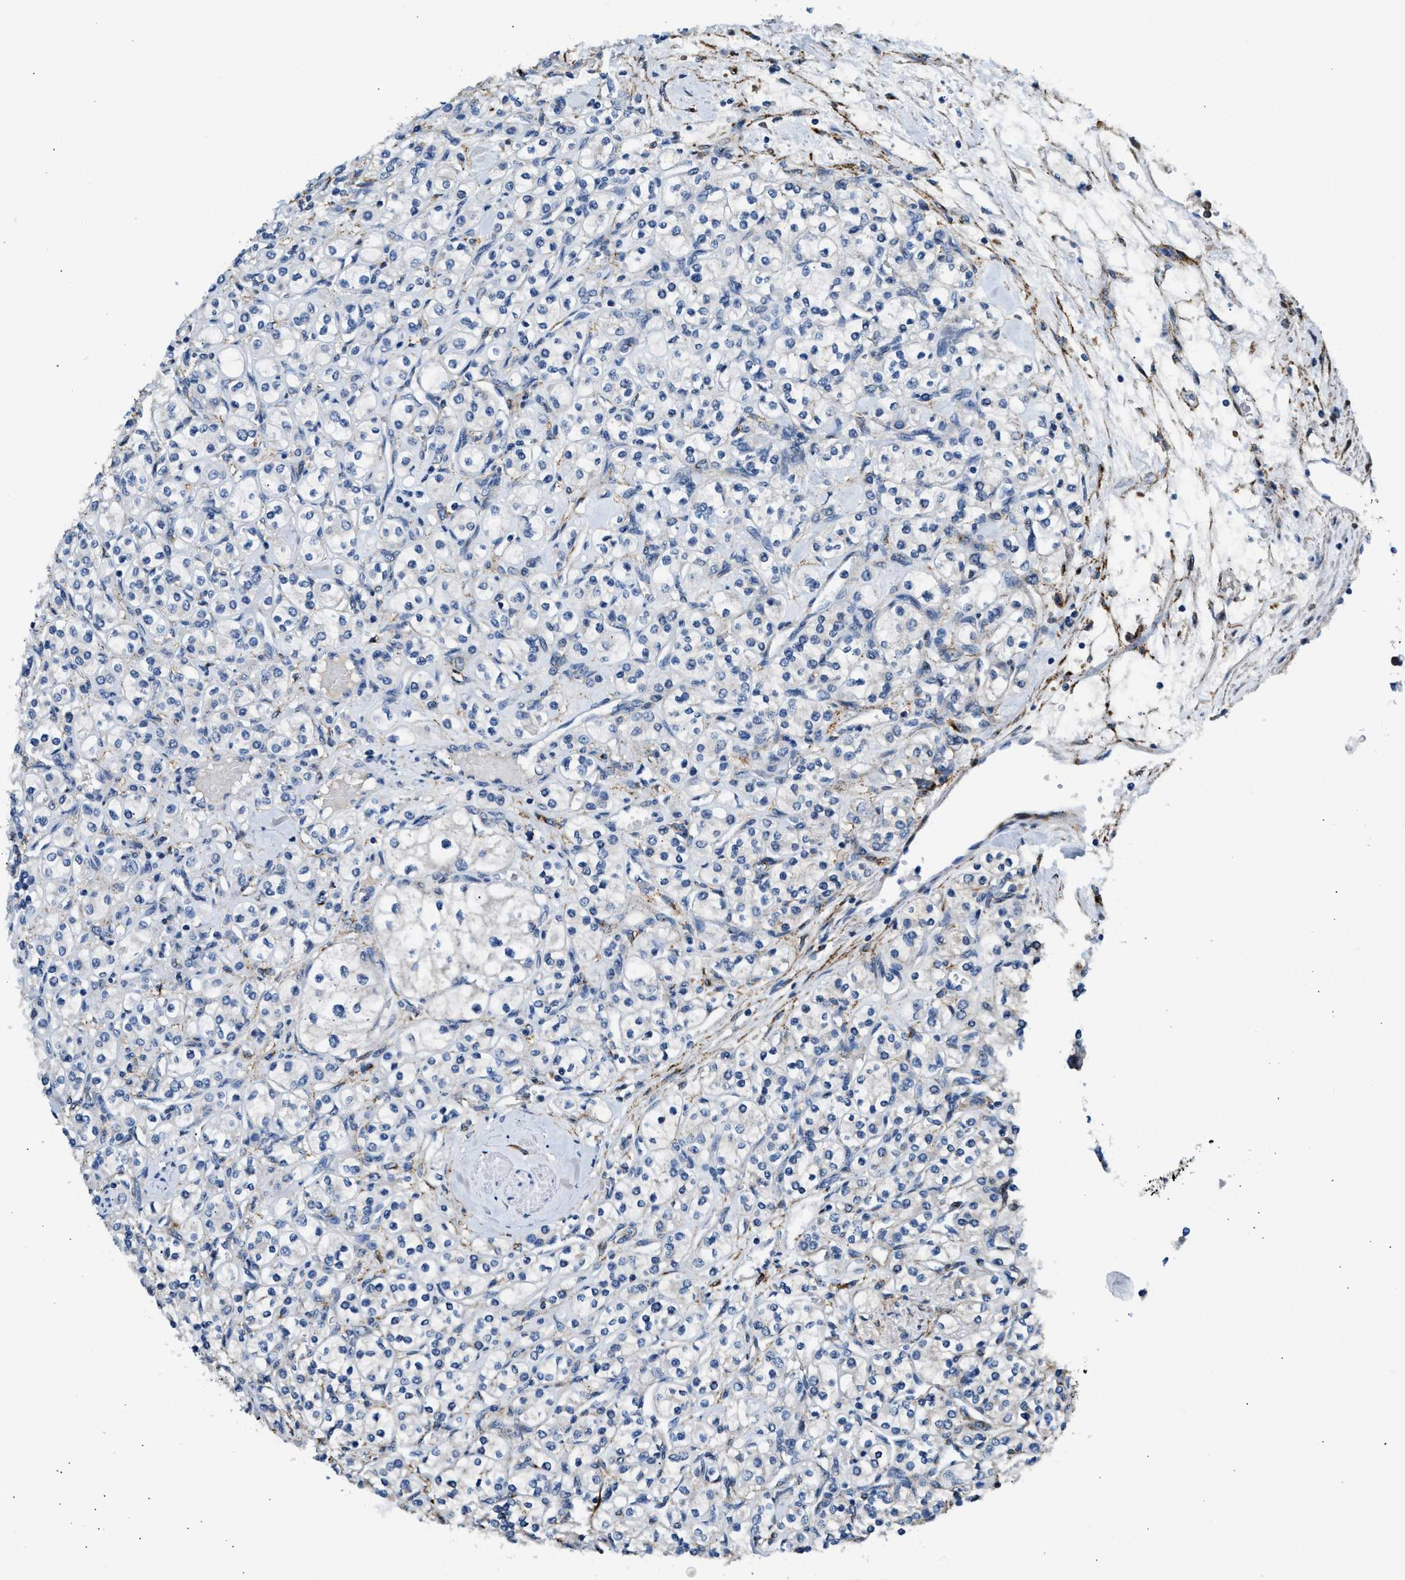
{"staining": {"intensity": "negative", "quantity": "none", "location": "none"}, "tissue": "renal cancer", "cell_type": "Tumor cells", "image_type": "cancer", "snomed": [{"axis": "morphology", "description": "Adenocarcinoma, NOS"}, {"axis": "topography", "description": "Kidney"}], "caption": "The IHC photomicrograph has no significant staining in tumor cells of renal cancer (adenocarcinoma) tissue. (IHC, brightfield microscopy, high magnification).", "gene": "LRP1", "patient": {"sex": "male", "age": 77}}